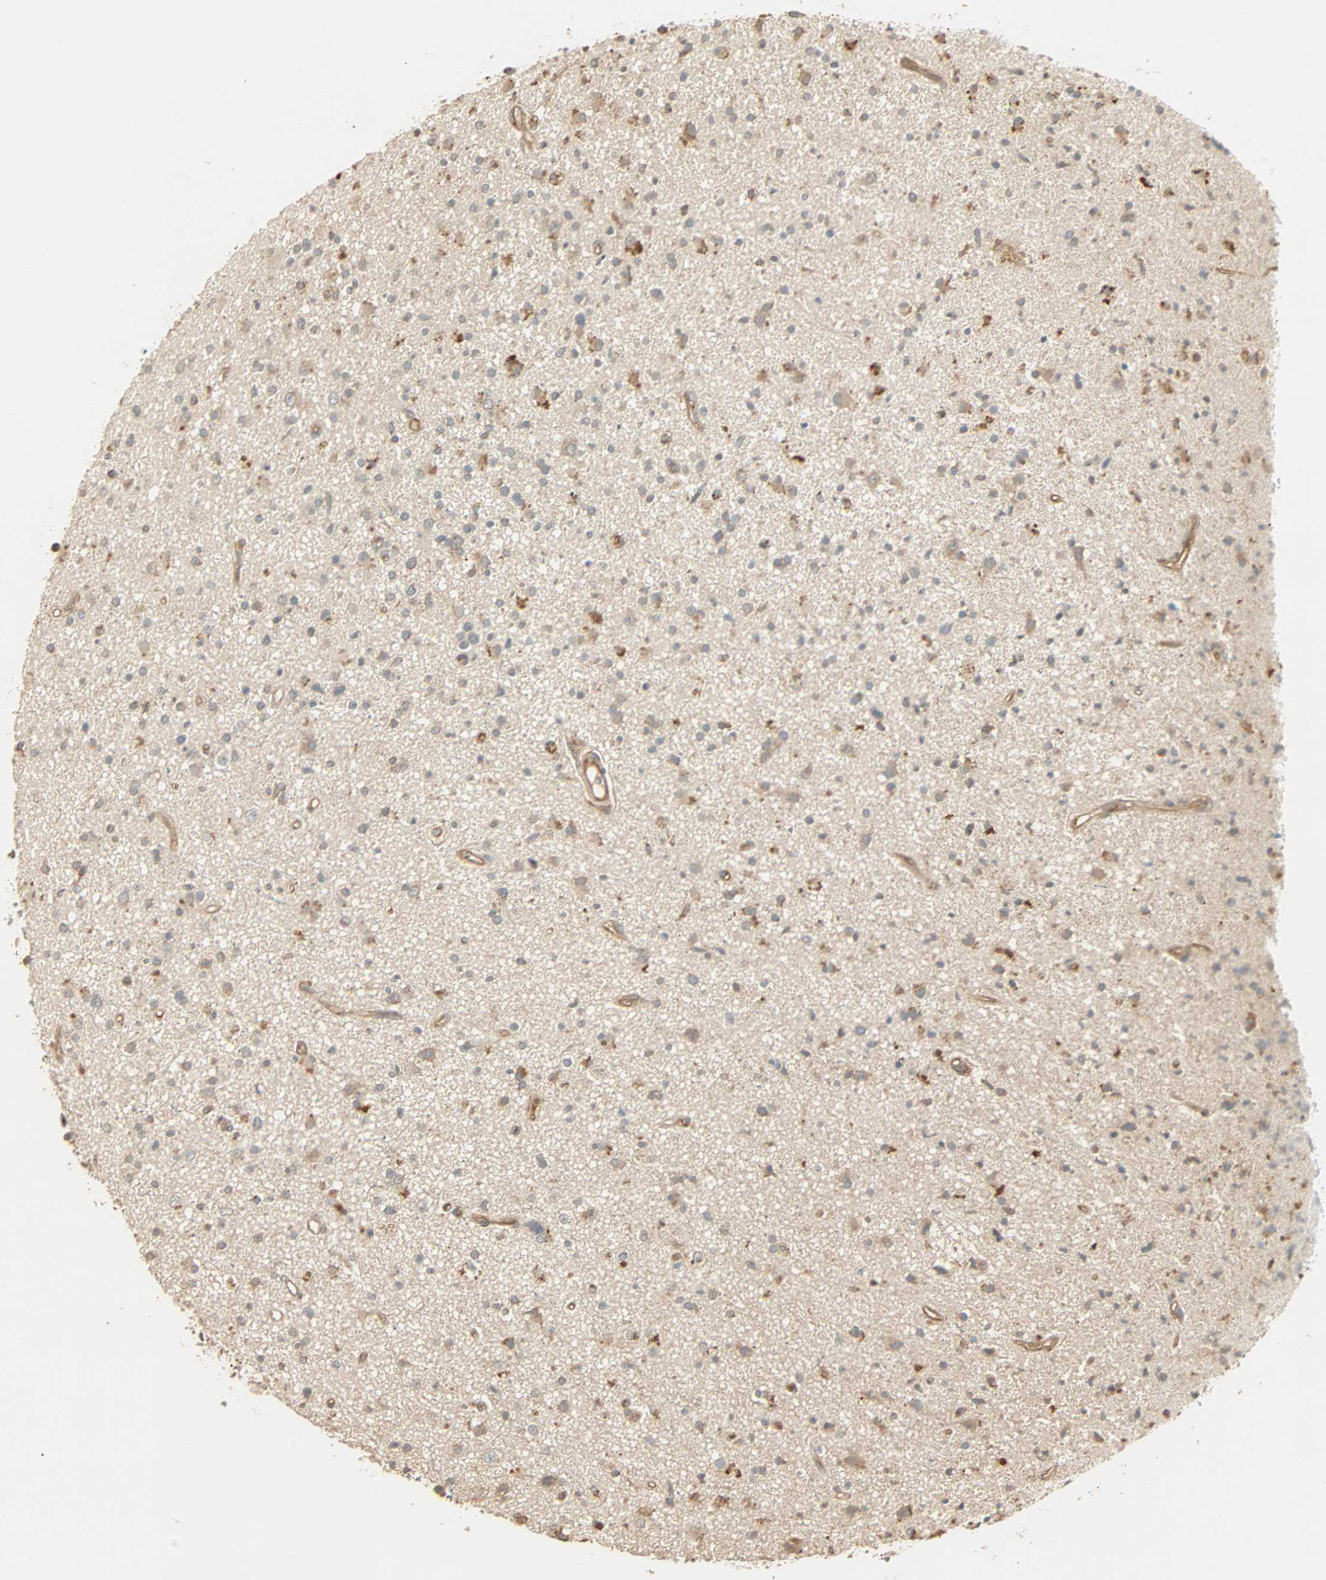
{"staining": {"intensity": "moderate", "quantity": "<25%", "location": "cytoplasmic/membranous"}, "tissue": "glioma", "cell_type": "Tumor cells", "image_type": "cancer", "snomed": [{"axis": "morphology", "description": "Glioma, malignant, High grade"}, {"axis": "topography", "description": "Brain"}], "caption": "Immunohistochemistry of human malignant glioma (high-grade) displays low levels of moderate cytoplasmic/membranous positivity in approximately <25% of tumor cells. The protein of interest is shown in brown color, while the nuclei are stained blue.", "gene": "GALK1", "patient": {"sex": "male", "age": 33}}